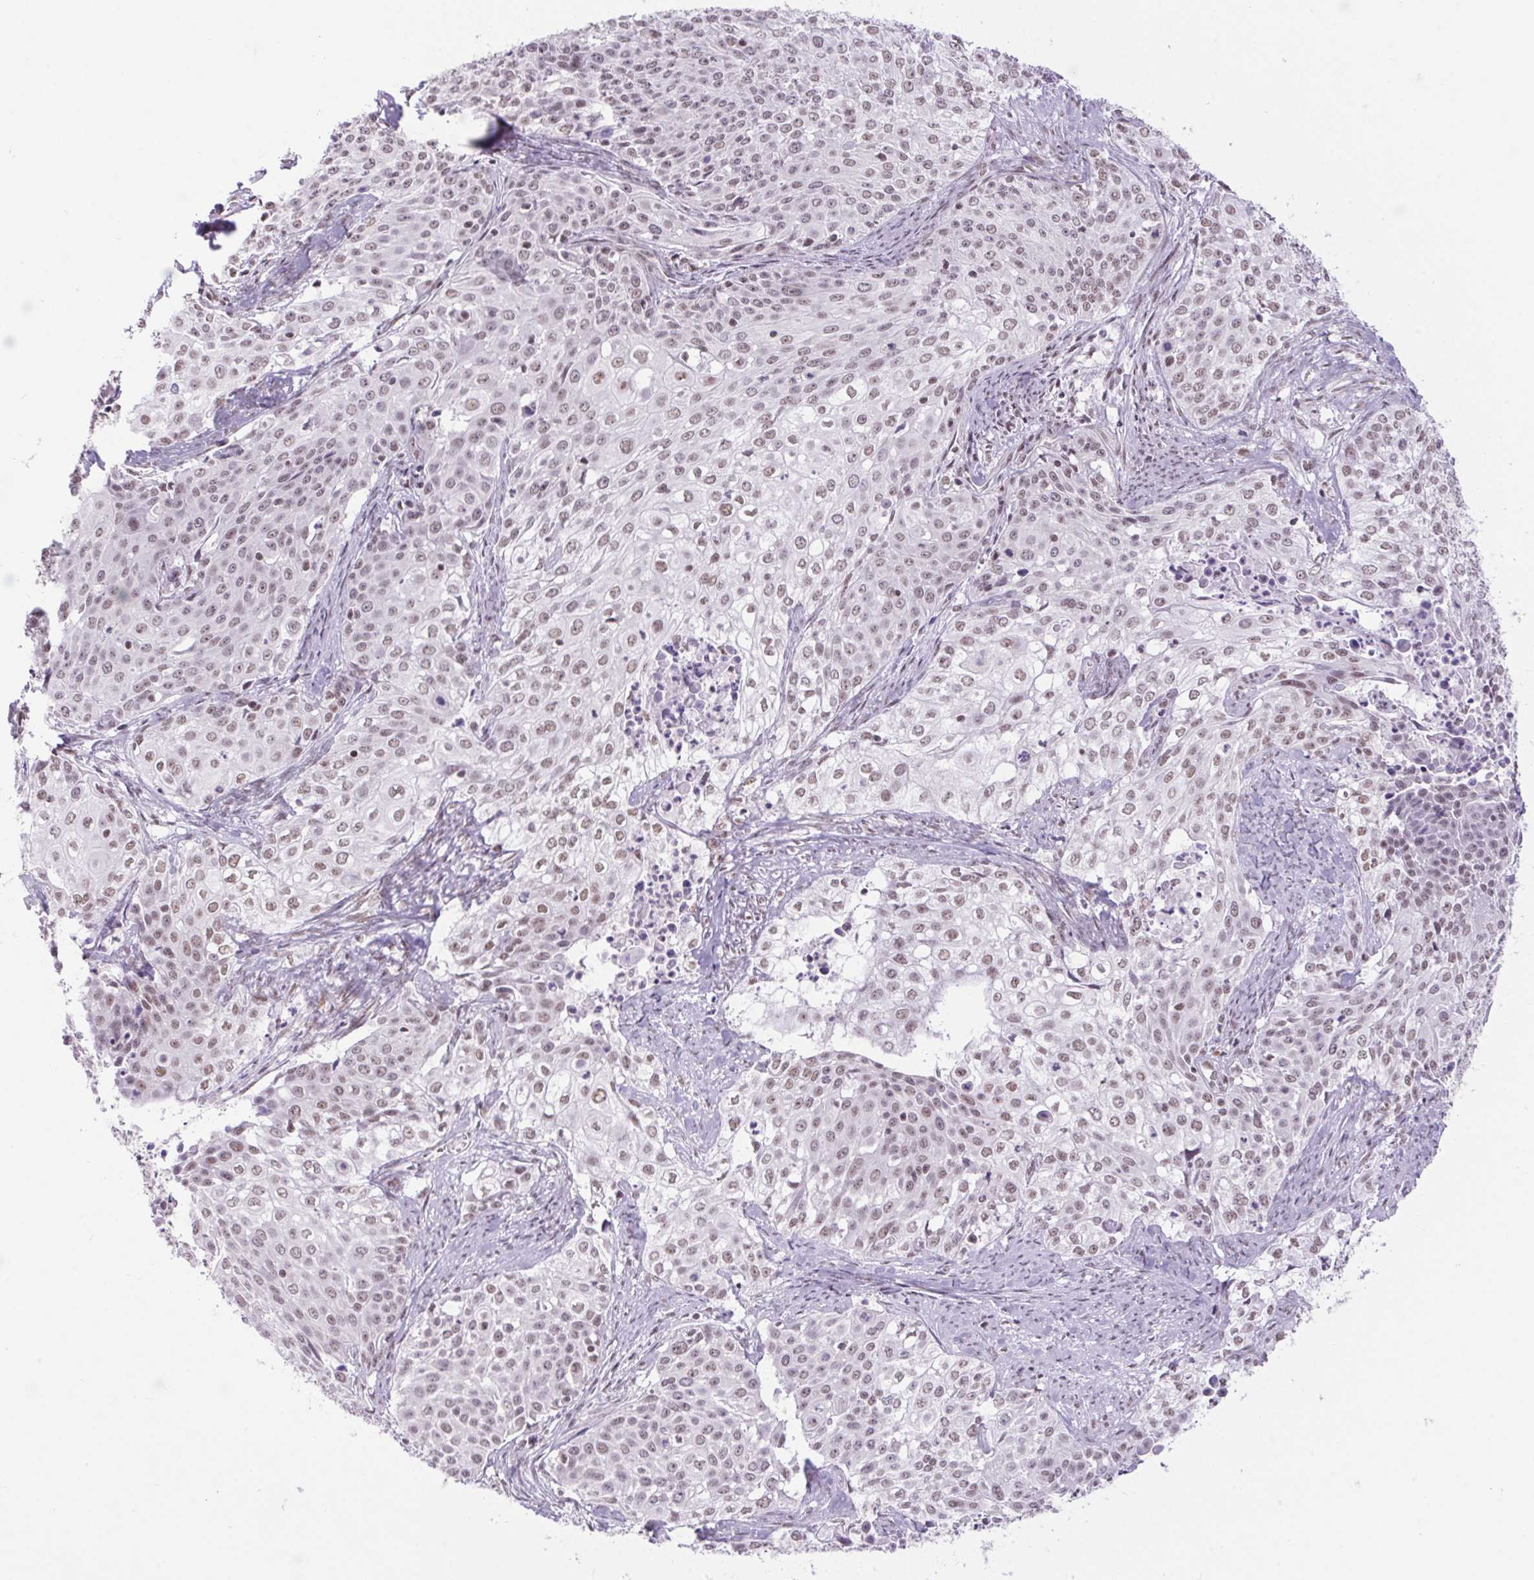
{"staining": {"intensity": "weak", "quantity": "25%-75%", "location": "nuclear"}, "tissue": "cervical cancer", "cell_type": "Tumor cells", "image_type": "cancer", "snomed": [{"axis": "morphology", "description": "Squamous cell carcinoma, NOS"}, {"axis": "topography", "description": "Cervix"}], "caption": "Approximately 25%-75% of tumor cells in human cervical cancer (squamous cell carcinoma) display weak nuclear protein expression as visualized by brown immunohistochemical staining.", "gene": "DDX17", "patient": {"sex": "female", "age": 39}}